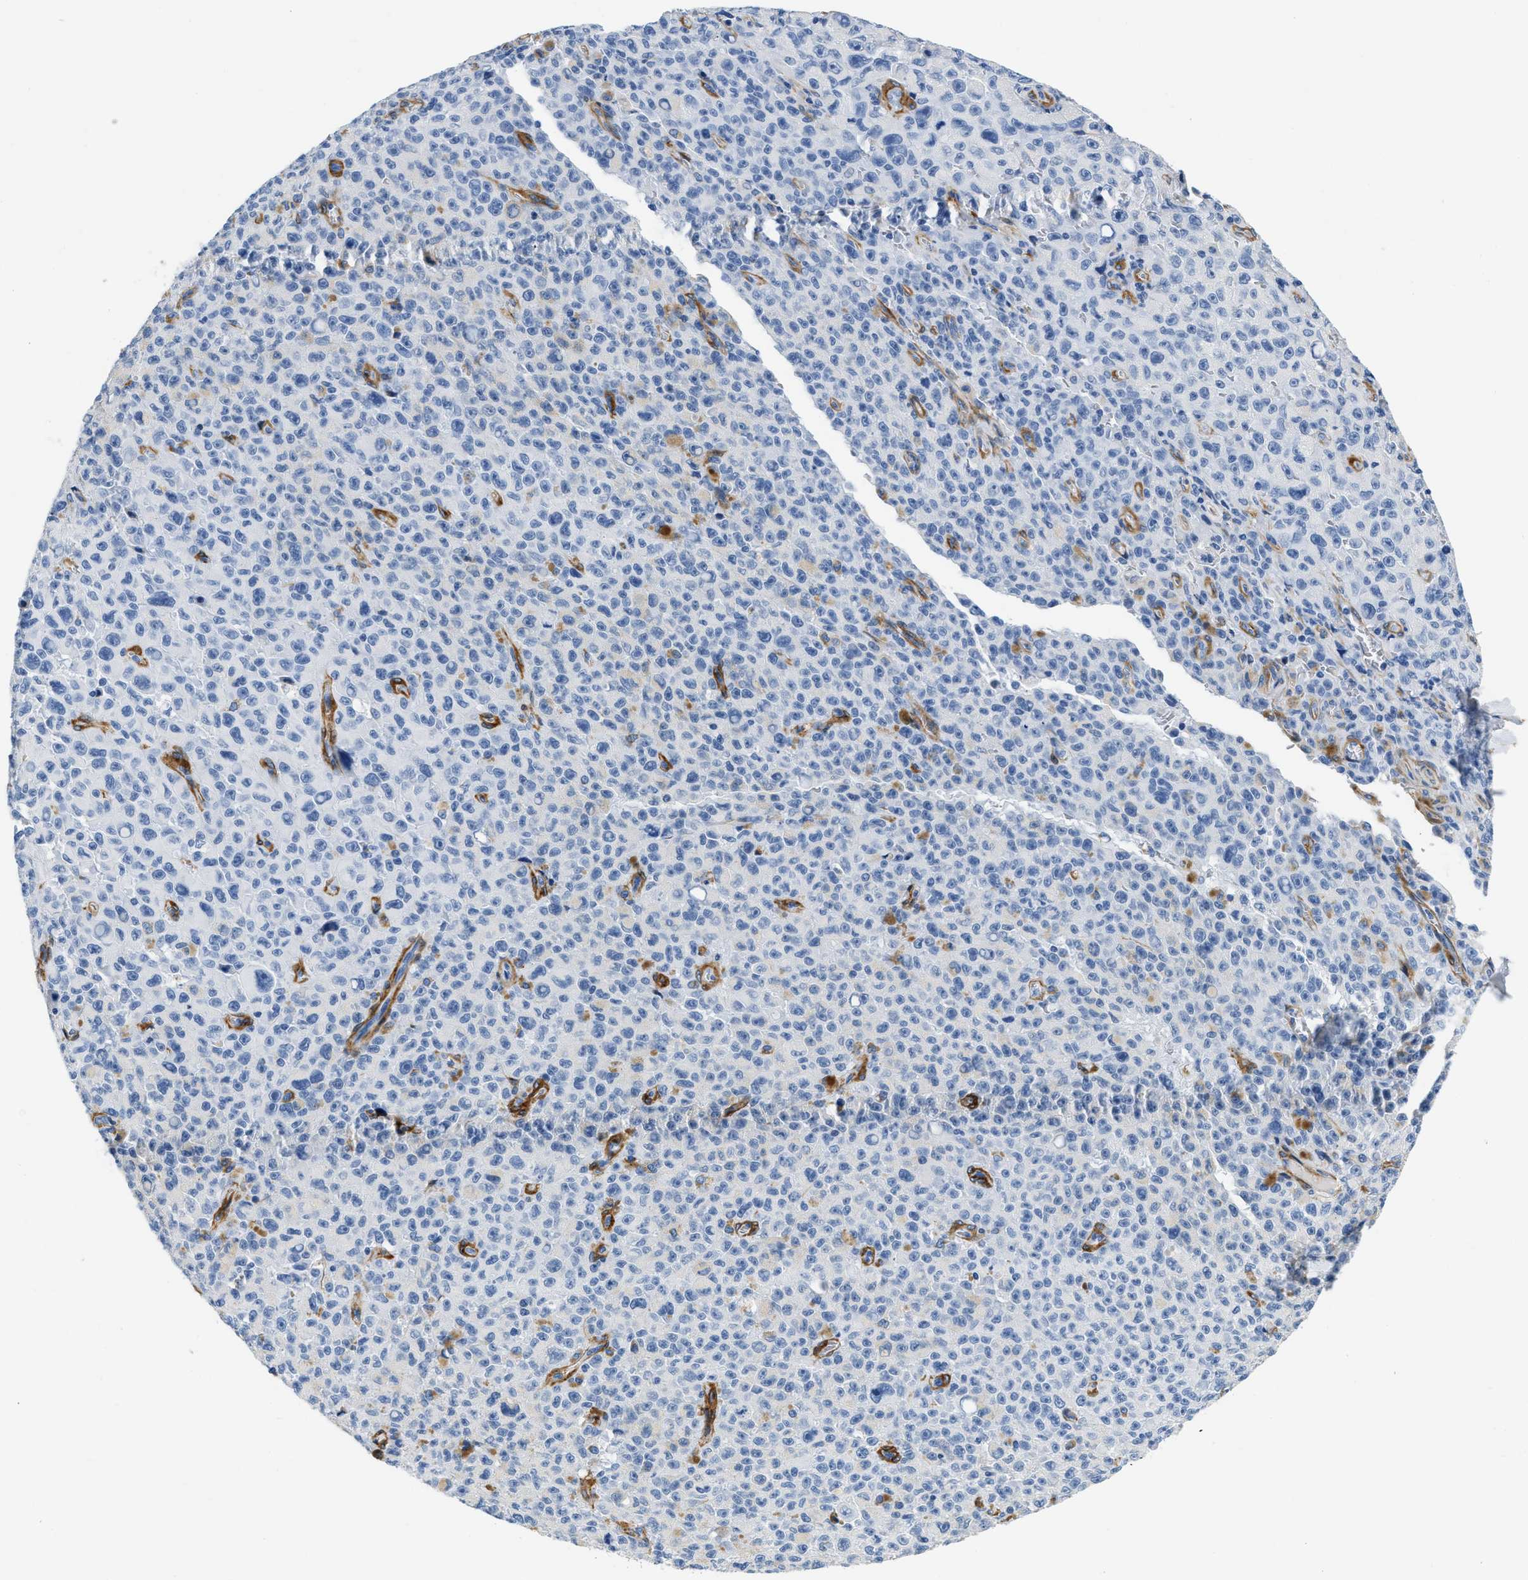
{"staining": {"intensity": "negative", "quantity": "none", "location": "none"}, "tissue": "melanoma", "cell_type": "Tumor cells", "image_type": "cancer", "snomed": [{"axis": "morphology", "description": "Malignant melanoma, NOS"}, {"axis": "topography", "description": "Skin"}], "caption": "A high-resolution histopathology image shows IHC staining of melanoma, which displays no significant expression in tumor cells. (Immunohistochemistry, brightfield microscopy, high magnification).", "gene": "PDGFRB", "patient": {"sex": "female", "age": 82}}